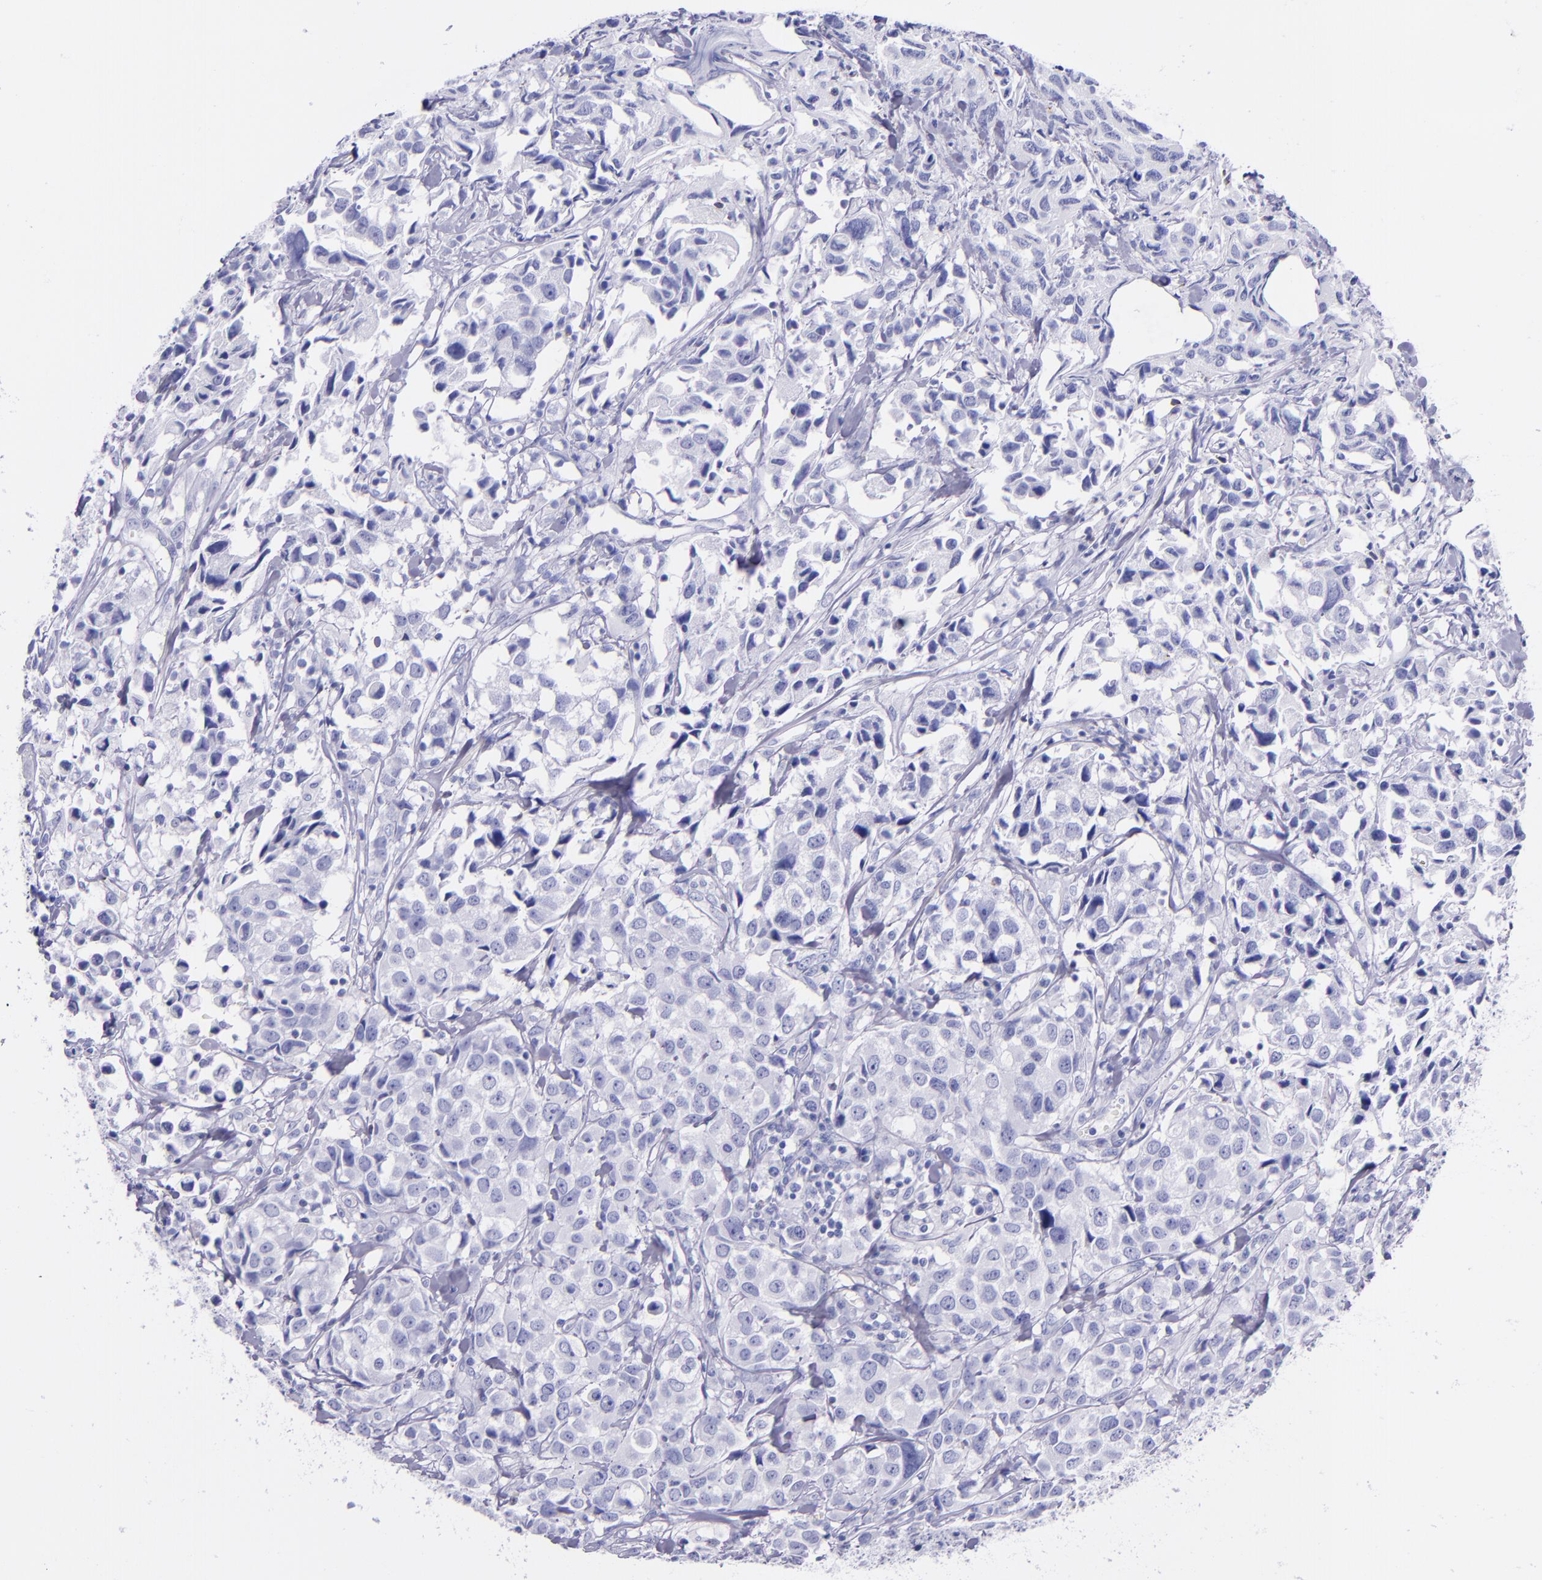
{"staining": {"intensity": "negative", "quantity": "none", "location": "none"}, "tissue": "urothelial cancer", "cell_type": "Tumor cells", "image_type": "cancer", "snomed": [{"axis": "morphology", "description": "Urothelial carcinoma, High grade"}, {"axis": "topography", "description": "Urinary bladder"}], "caption": "Tumor cells are negative for protein expression in human urothelial cancer.", "gene": "LAG3", "patient": {"sex": "female", "age": 75}}